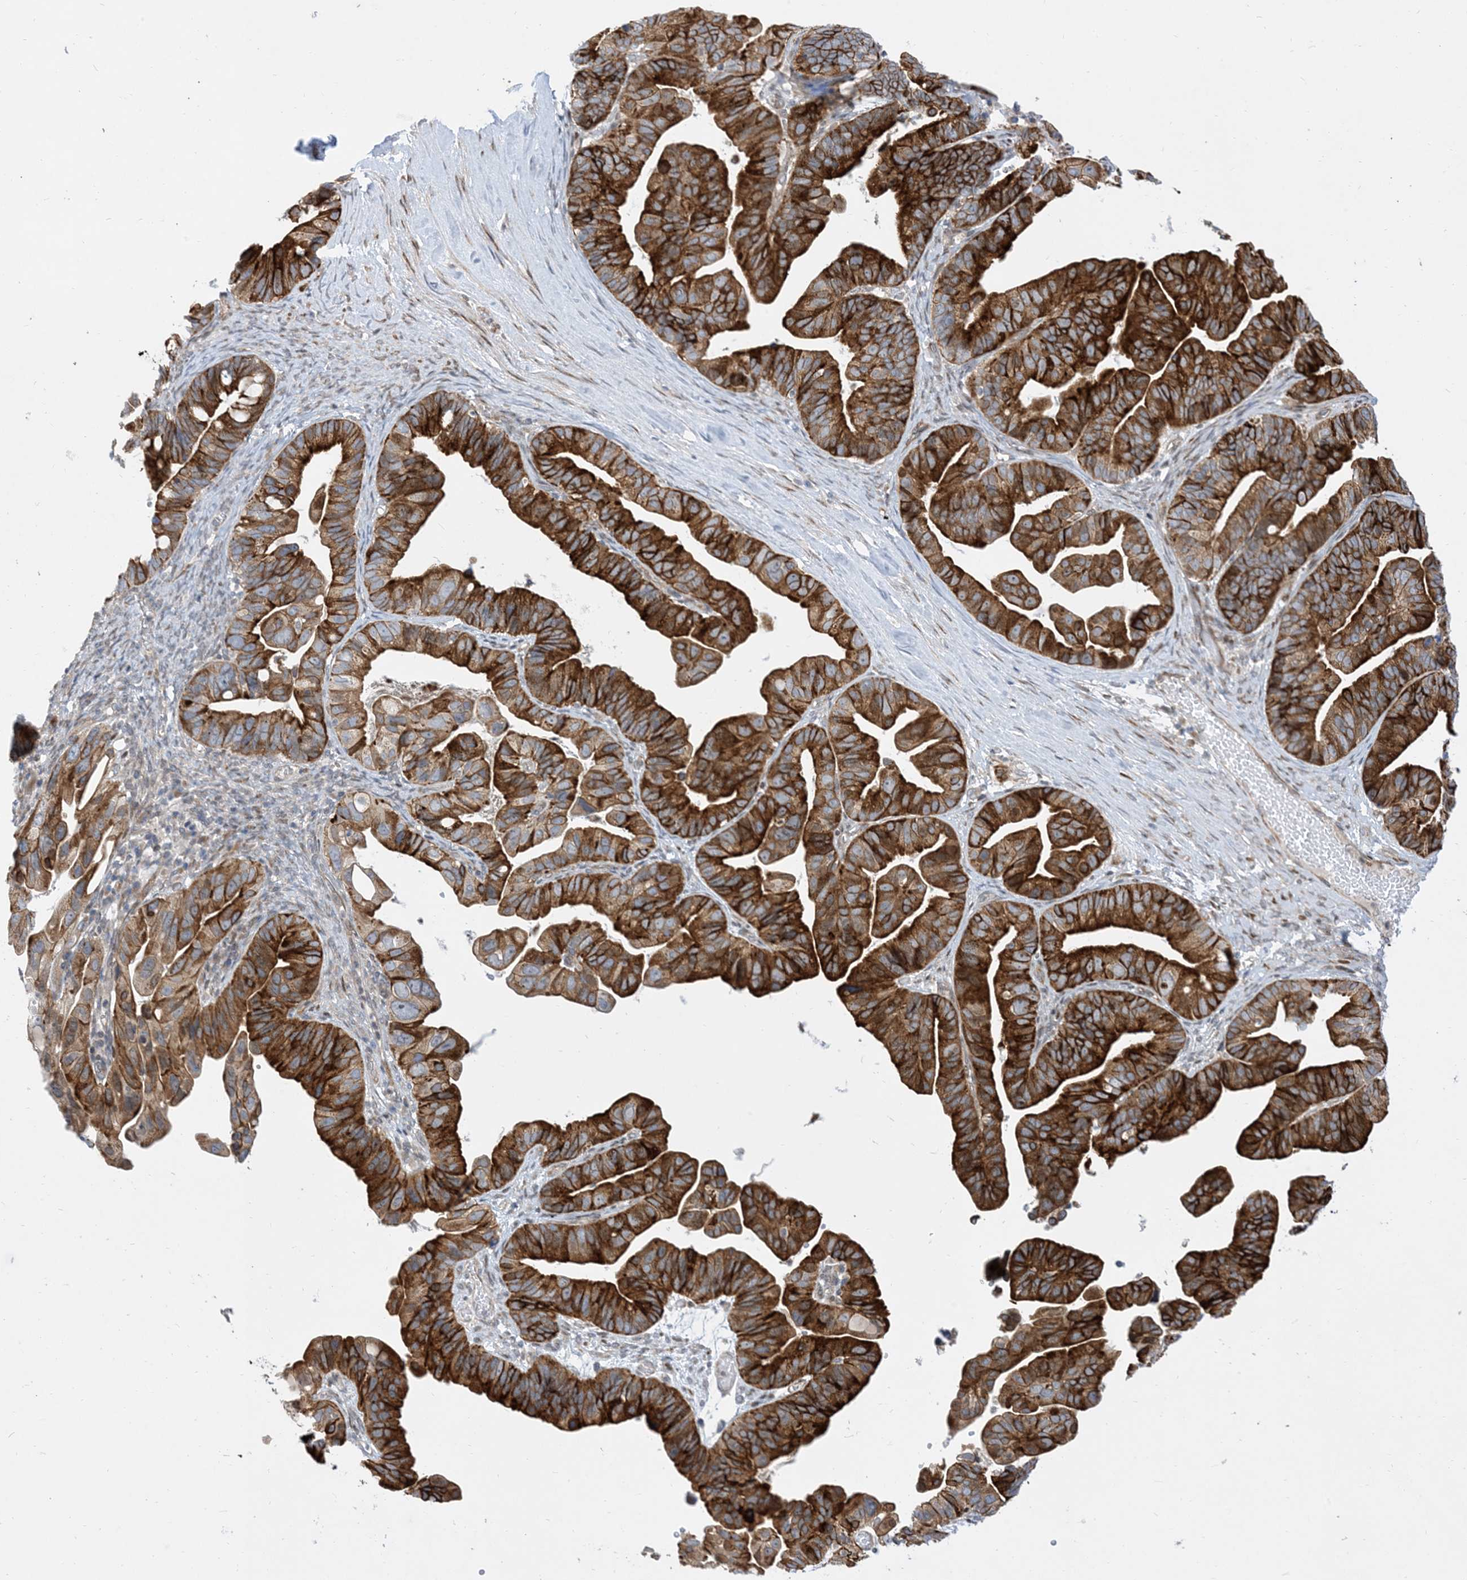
{"staining": {"intensity": "strong", "quantity": ">75%", "location": "cytoplasmic/membranous"}, "tissue": "ovarian cancer", "cell_type": "Tumor cells", "image_type": "cancer", "snomed": [{"axis": "morphology", "description": "Cystadenocarcinoma, serous, NOS"}, {"axis": "topography", "description": "Ovary"}], "caption": "Ovarian cancer stained for a protein (brown) displays strong cytoplasmic/membranous positive staining in approximately >75% of tumor cells.", "gene": "TYSND1", "patient": {"sex": "female", "age": 56}}